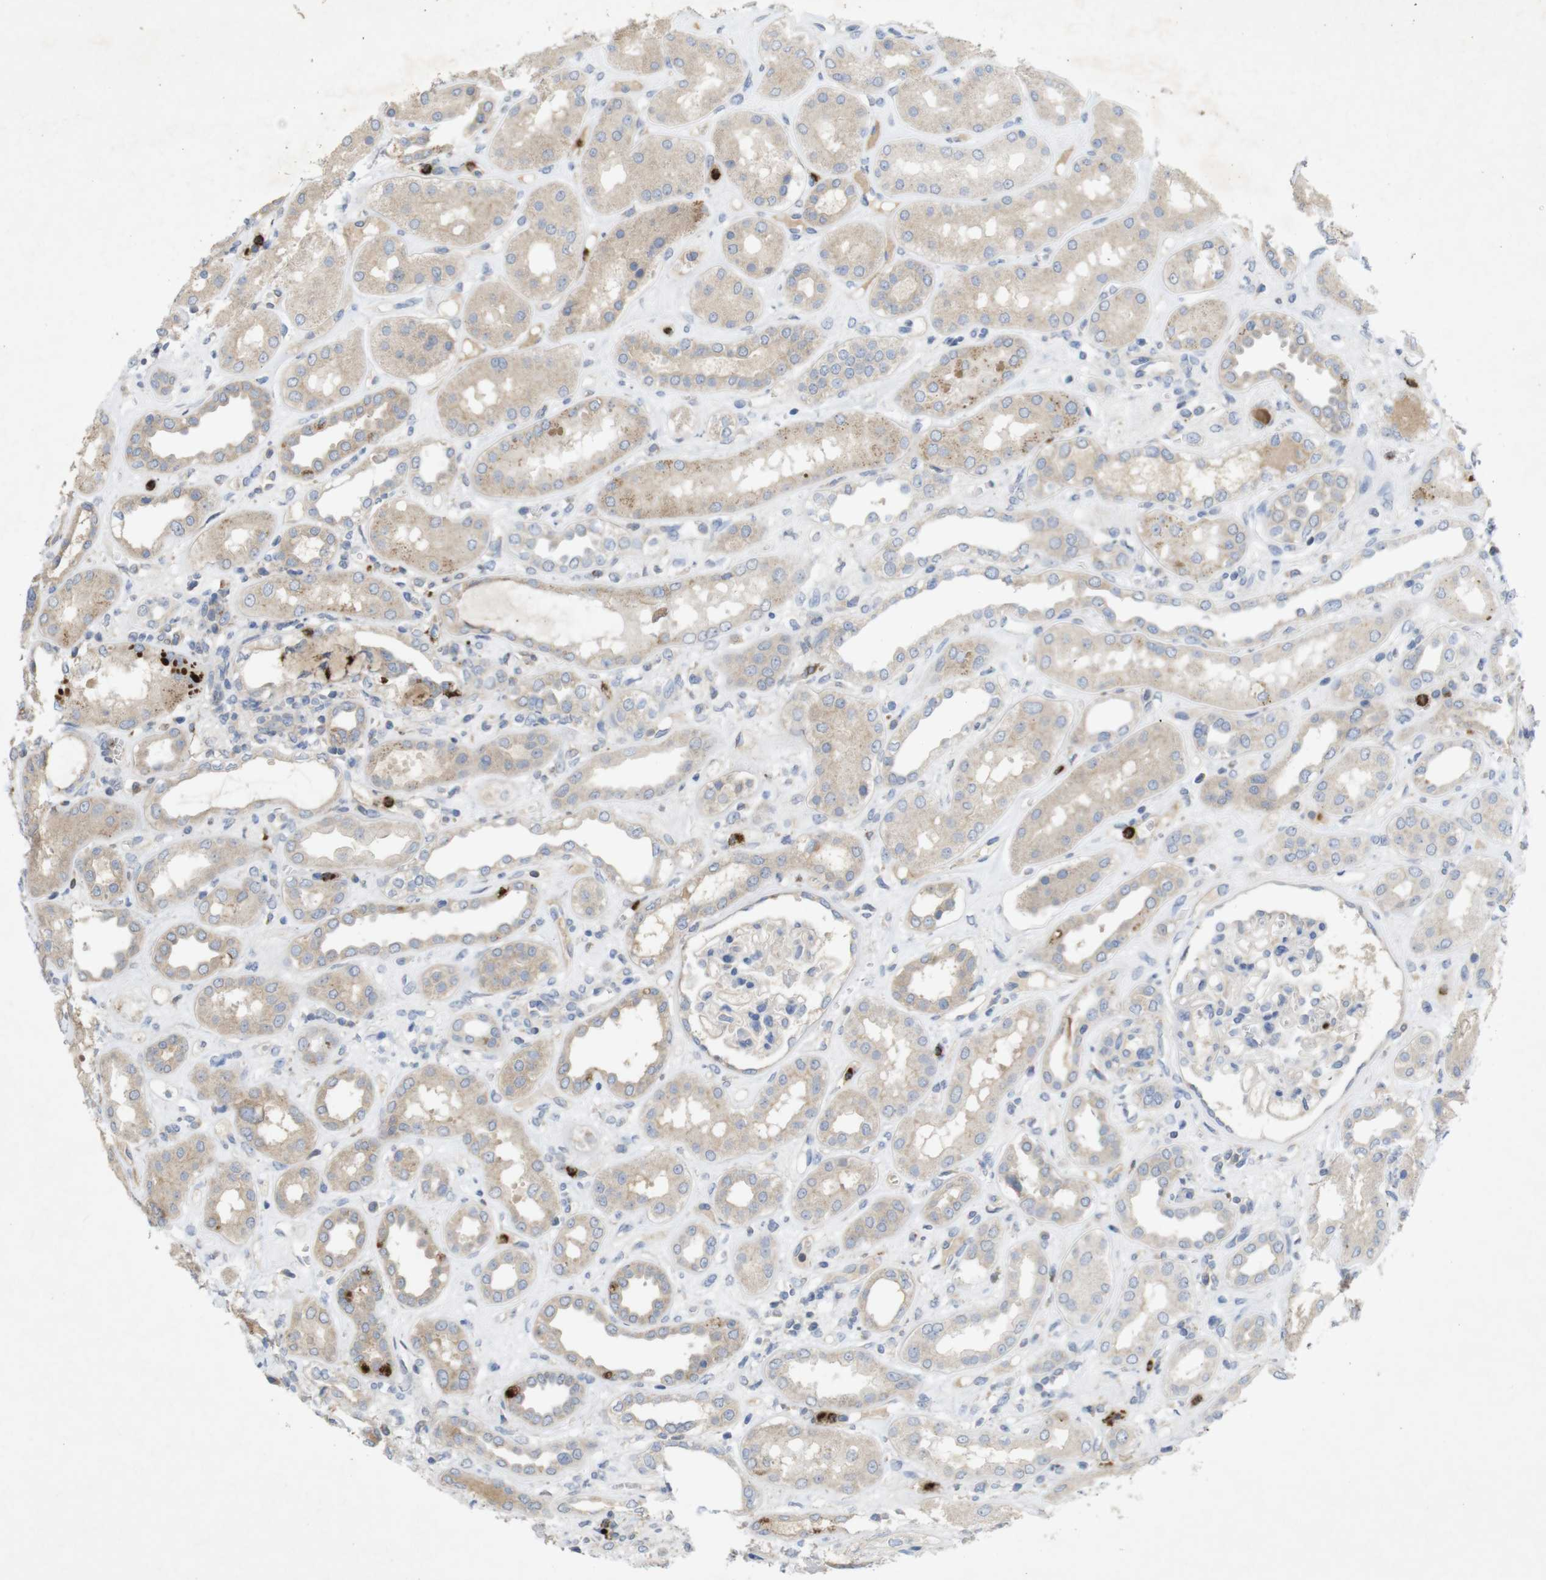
{"staining": {"intensity": "negative", "quantity": "none", "location": "none"}, "tissue": "kidney", "cell_type": "Cells in glomeruli", "image_type": "normal", "snomed": [{"axis": "morphology", "description": "Normal tissue, NOS"}, {"axis": "topography", "description": "Kidney"}], "caption": "A micrograph of kidney stained for a protein displays no brown staining in cells in glomeruli.", "gene": "TSPAN14", "patient": {"sex": "male", "age": 59}}